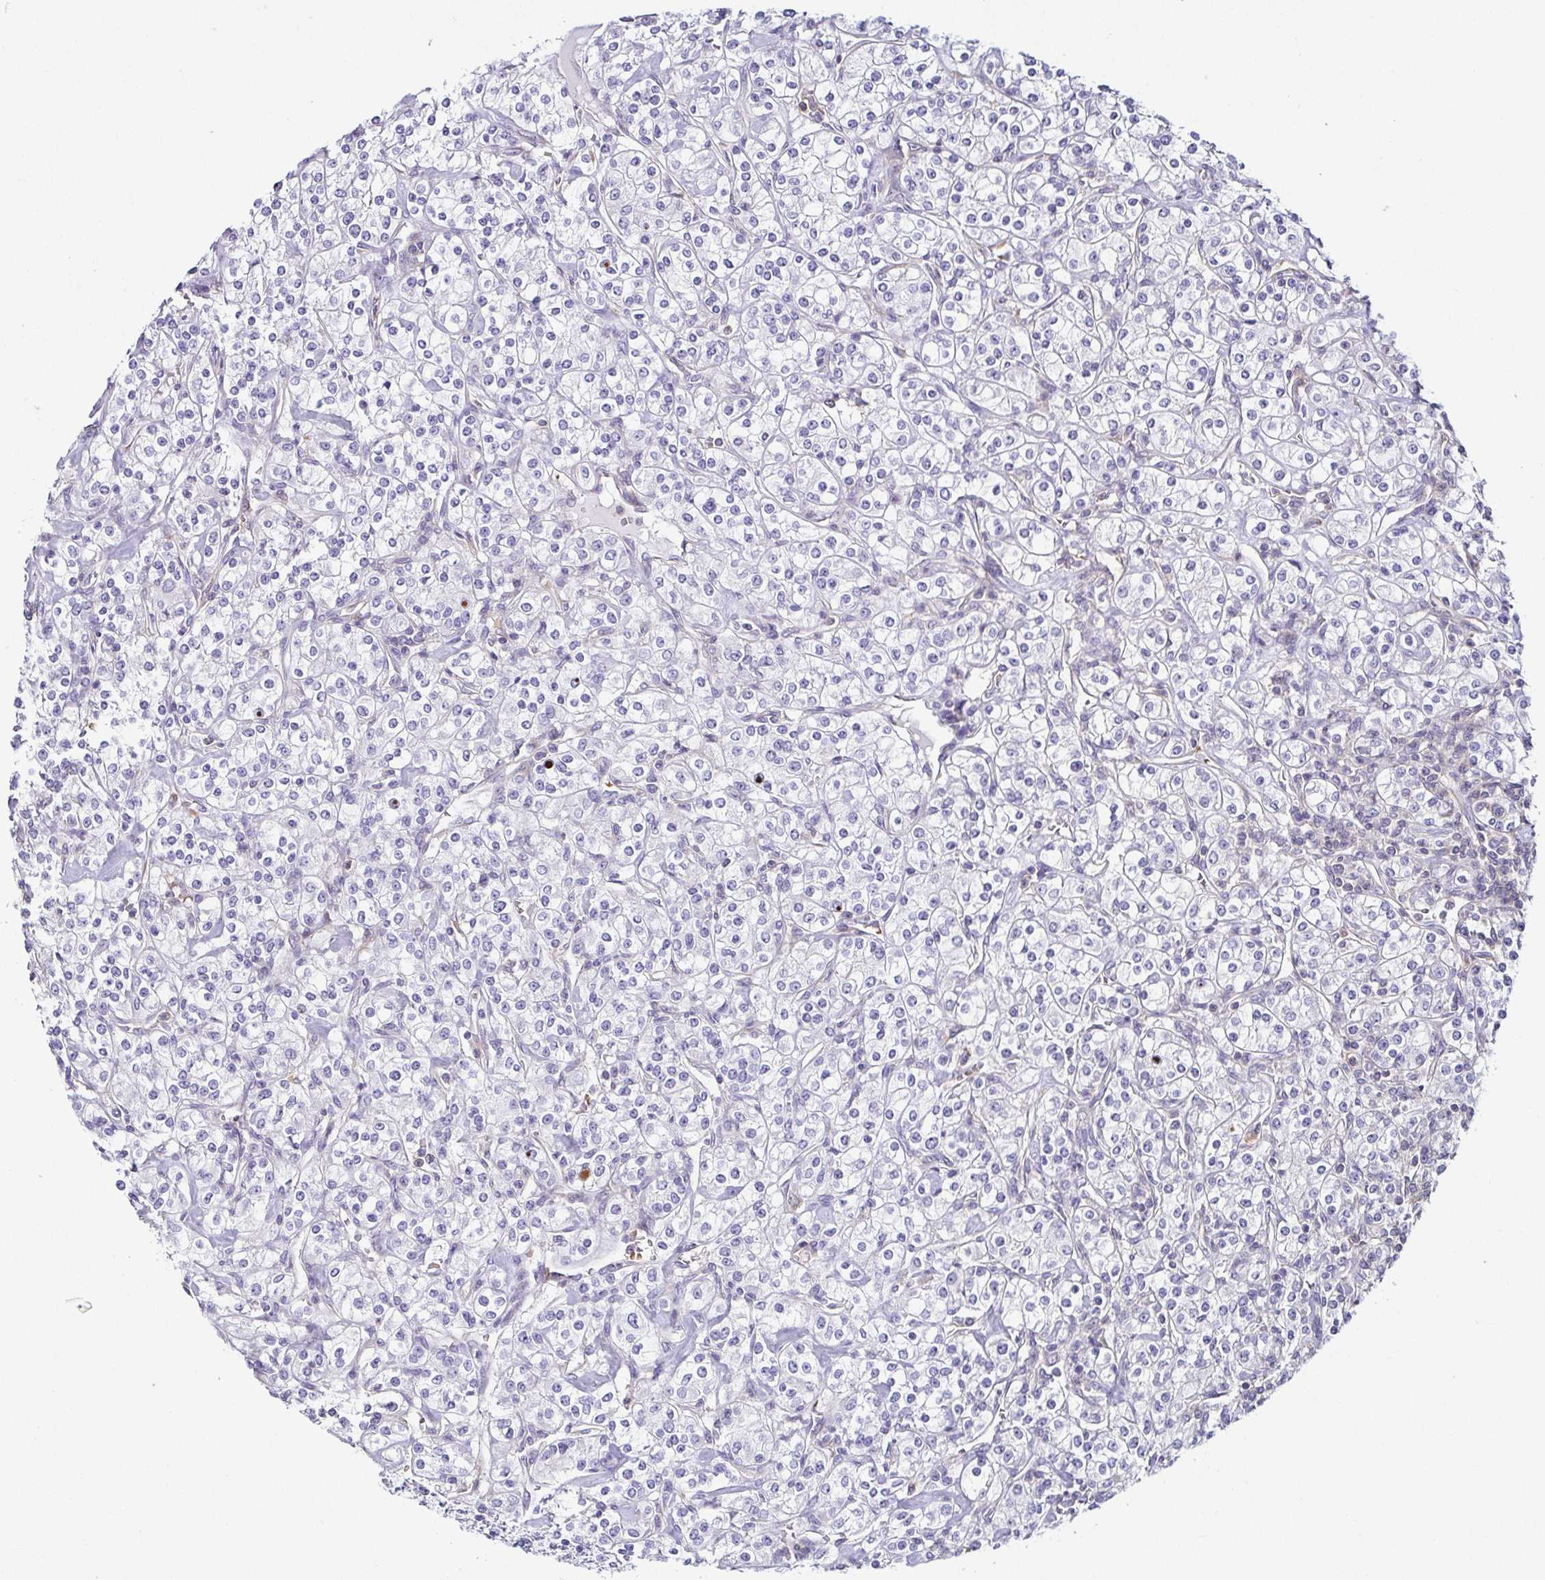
{"staining": {"intensity": "negative", "quantity": "none", "location": "none"}, "tissue": "renal cancer", "cell_type": "Tumor cells", "image_type": "cancer", "snomed": [{"axis": "morphology", "description": "Adenocarcinoma, NOS"}, {"axis": "topography", "description": "Kidney"}], "caption": "Micrograph shows no protein staining in tumor cells of adenocarcinoma (renal) tissue.", "gene": "FAM162B", "patient": {"sex": "male", "age": 77}}